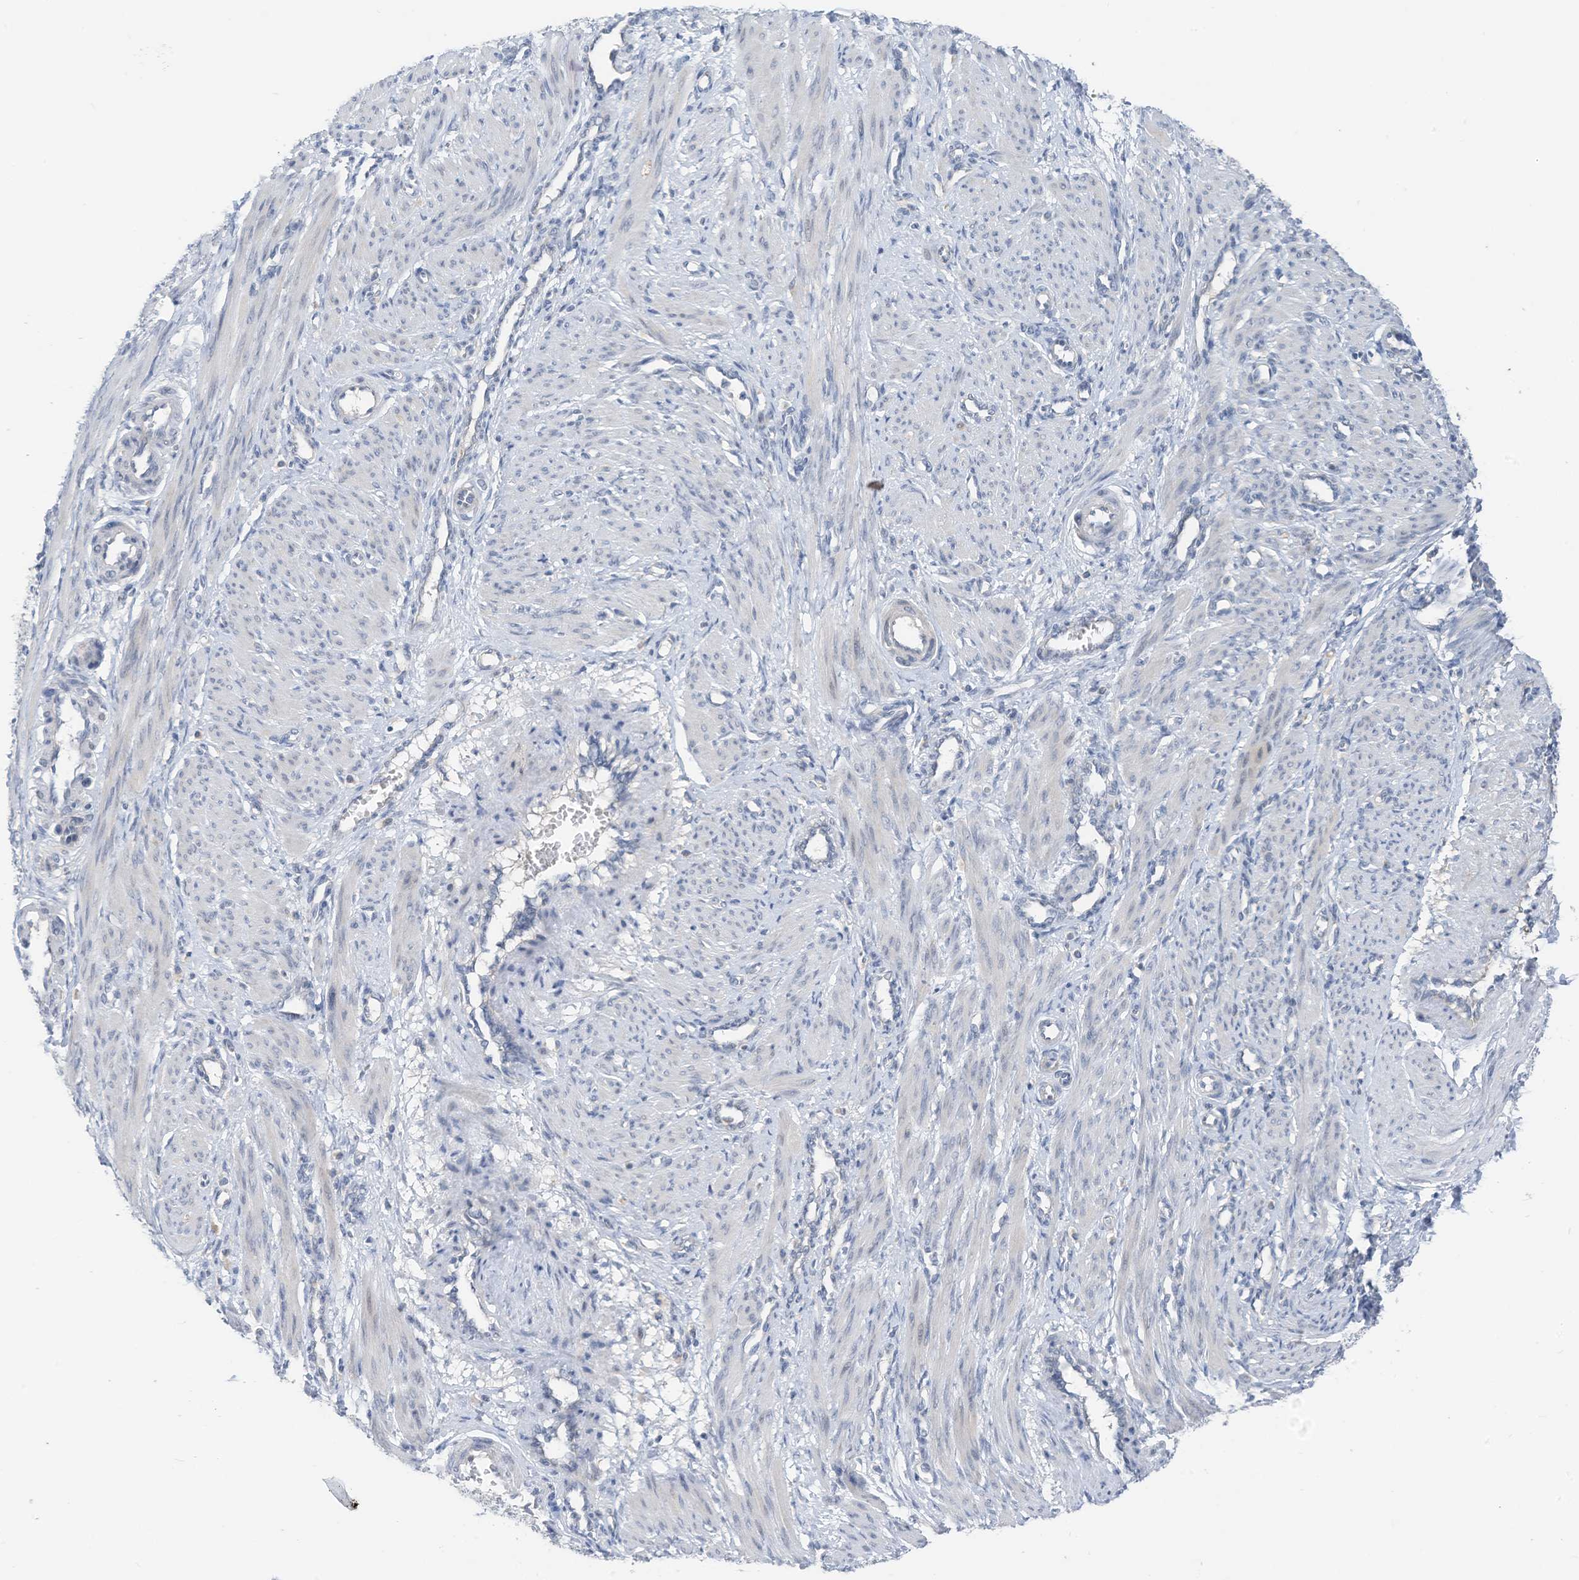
{"staining": {"intensity": "negative", "quantity": "none", "location": "none"}, "tissue": "smooth muscle", "cell_type": "Smooth muscle cells", "image_type": "normal", "snomed": [{"axis": "morphology", "description": "Normal tissue, NOS"}, {"axis": "topography", "description": "Endometrium"}], "caption": "High power microscopy photomicrograph of an immunohistochemistry histopathology image of unremarkable smooth muscle, revealing no significant positivity in smooth muscle cells. The staining was performed using DAB (3,3'-diaminobenzidine) to visualize the protein expression in brown, while the nuclei were stained in blue with hematoxylin (Magnification: 20x).", "gene": "LDAH", "patient": {"sex": "female", "age": 33}}